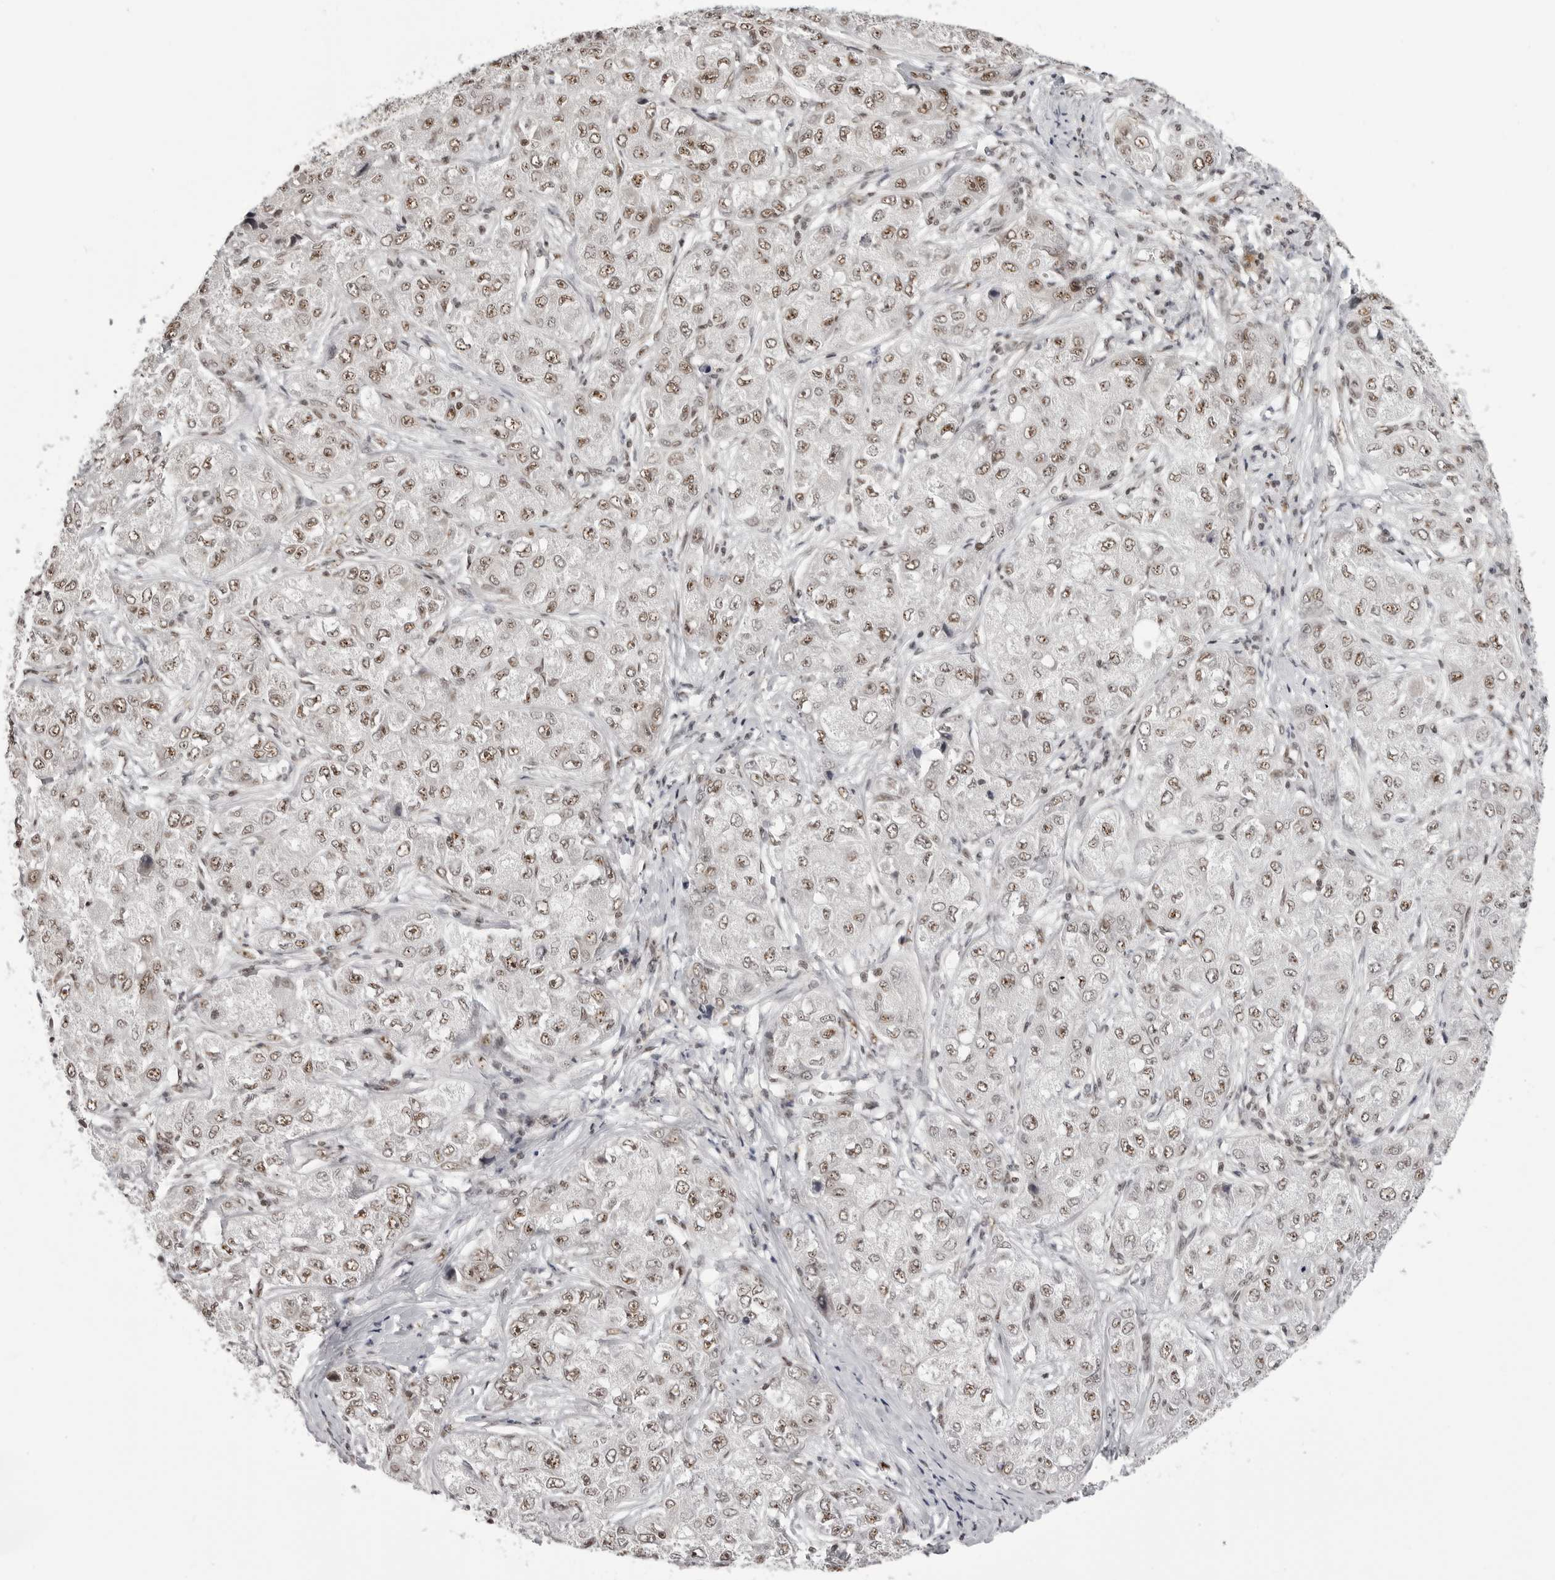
{"staining": {"intensity": "moderate", "quantity": ">75%", "location": "nuclear"}, "tissue": "liver cancer", "cell_type": "Tumor cells", "image_type": "cancer", "snomed": [{"axis": "morphology", "description": "Carcinoma, Hepatocellular, NOS"}, {"axis": "topography", "description": "Liver"}], "caption": "Protein staining shows moderate nuclear expression in about >75% of tumor cells in liver hepatocellular carcinoma.", "gene": "WRAP53", "patient": {"sex": "male", "age": 80}}